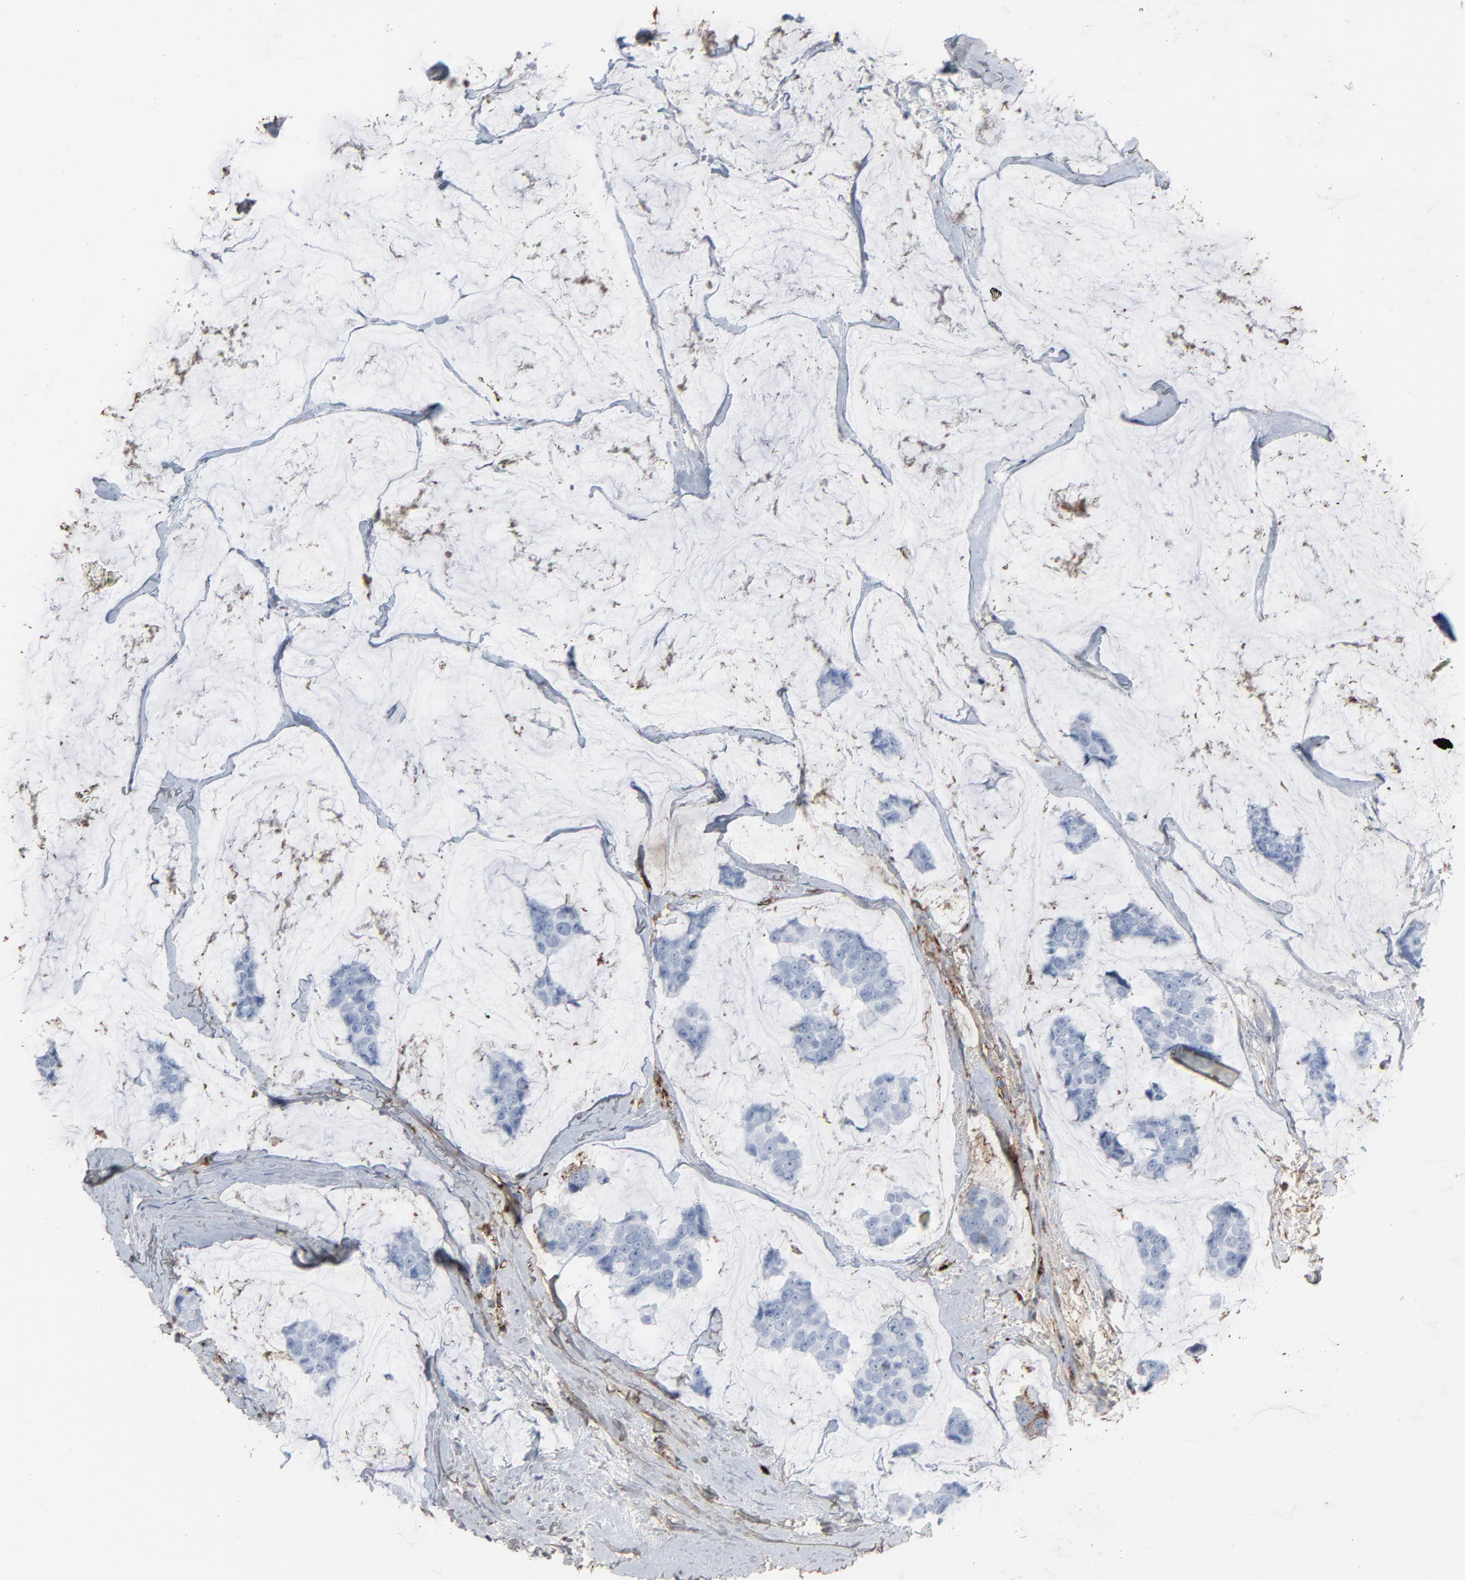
{"staining": {"intensity": "negative", "quantity": "none", "location": "none"}, "tissue": "breast cancer", "cell_type": "Tumor cells", "image_type": "cancer", "snomed": [{"axis": "morphology", "description": "Normal tissue, NOS"}, {"axis": "morphology", "description": "Duct carcinoma"}, {"axis": "topography", "description": "Breast"}], "caption": "A micrograph of human breast cancer is negative for staining in tumor cells.", "gene": "BGN", "patient": {"sex": "female", "age": 50}}